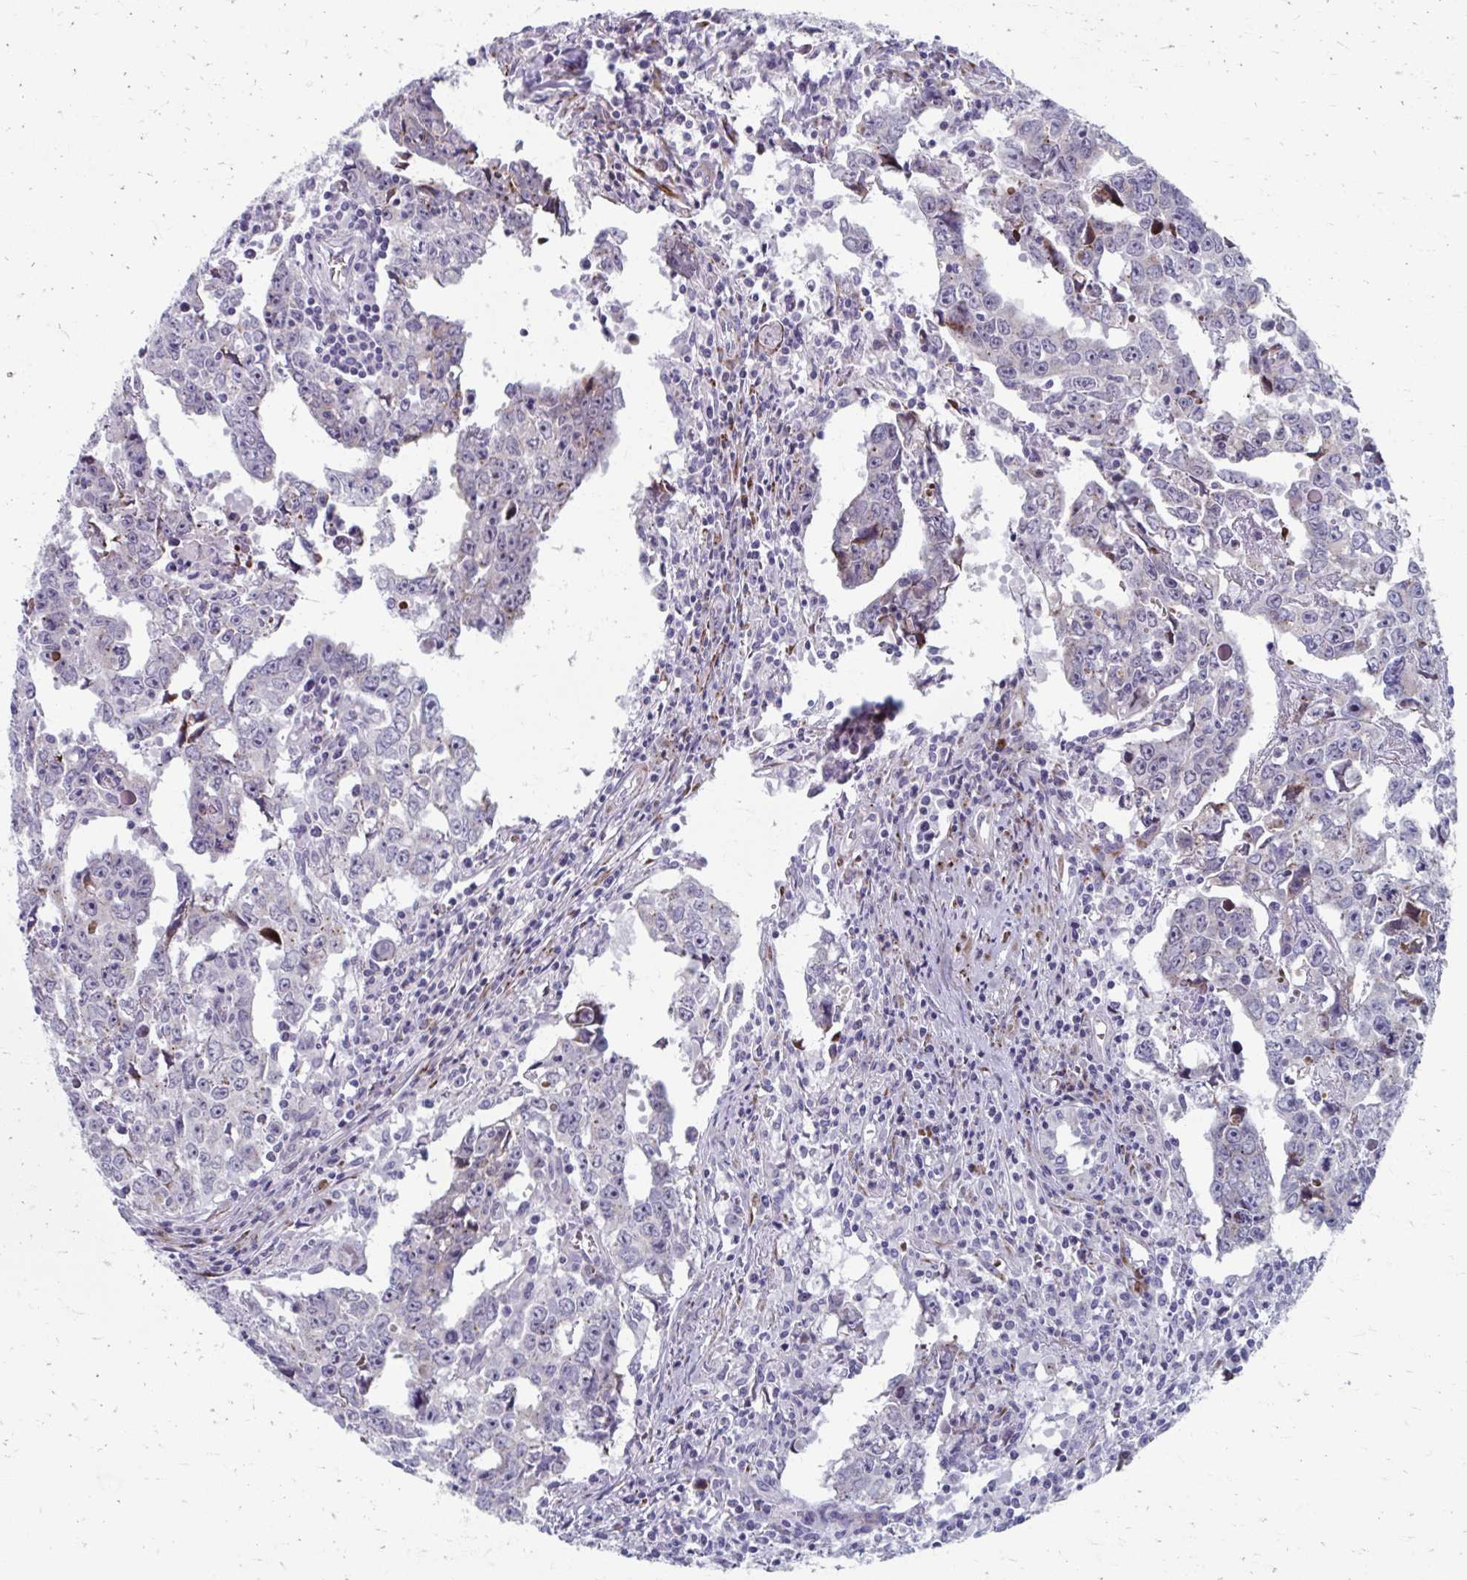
{"staining": {"intensity": "negative", "quantity": "none", "location": "none"}, "tissue": "testis cancer", "cell_type": "Tumor cells", "image_type": "cancer", "snomed": [{"axis": "morphology", "description": "Carcinoma, Embryonal, NOS"}, {"axis": "topography", "description": "Testis"}], "caption": "IHC image of neoplastic tissue: testis embryonal carcinoma stained with DAB demonstrates no significant protein positivity in tumor cells. Brightfield microscopy of immunohistochemistry stained with DAB (3,3'-diaminobenzidine) (brown) and hematoxylin (blue), captured at high magnification.", "gene": "OLFM2", "patient": {"sex": "male", "age": 22}}